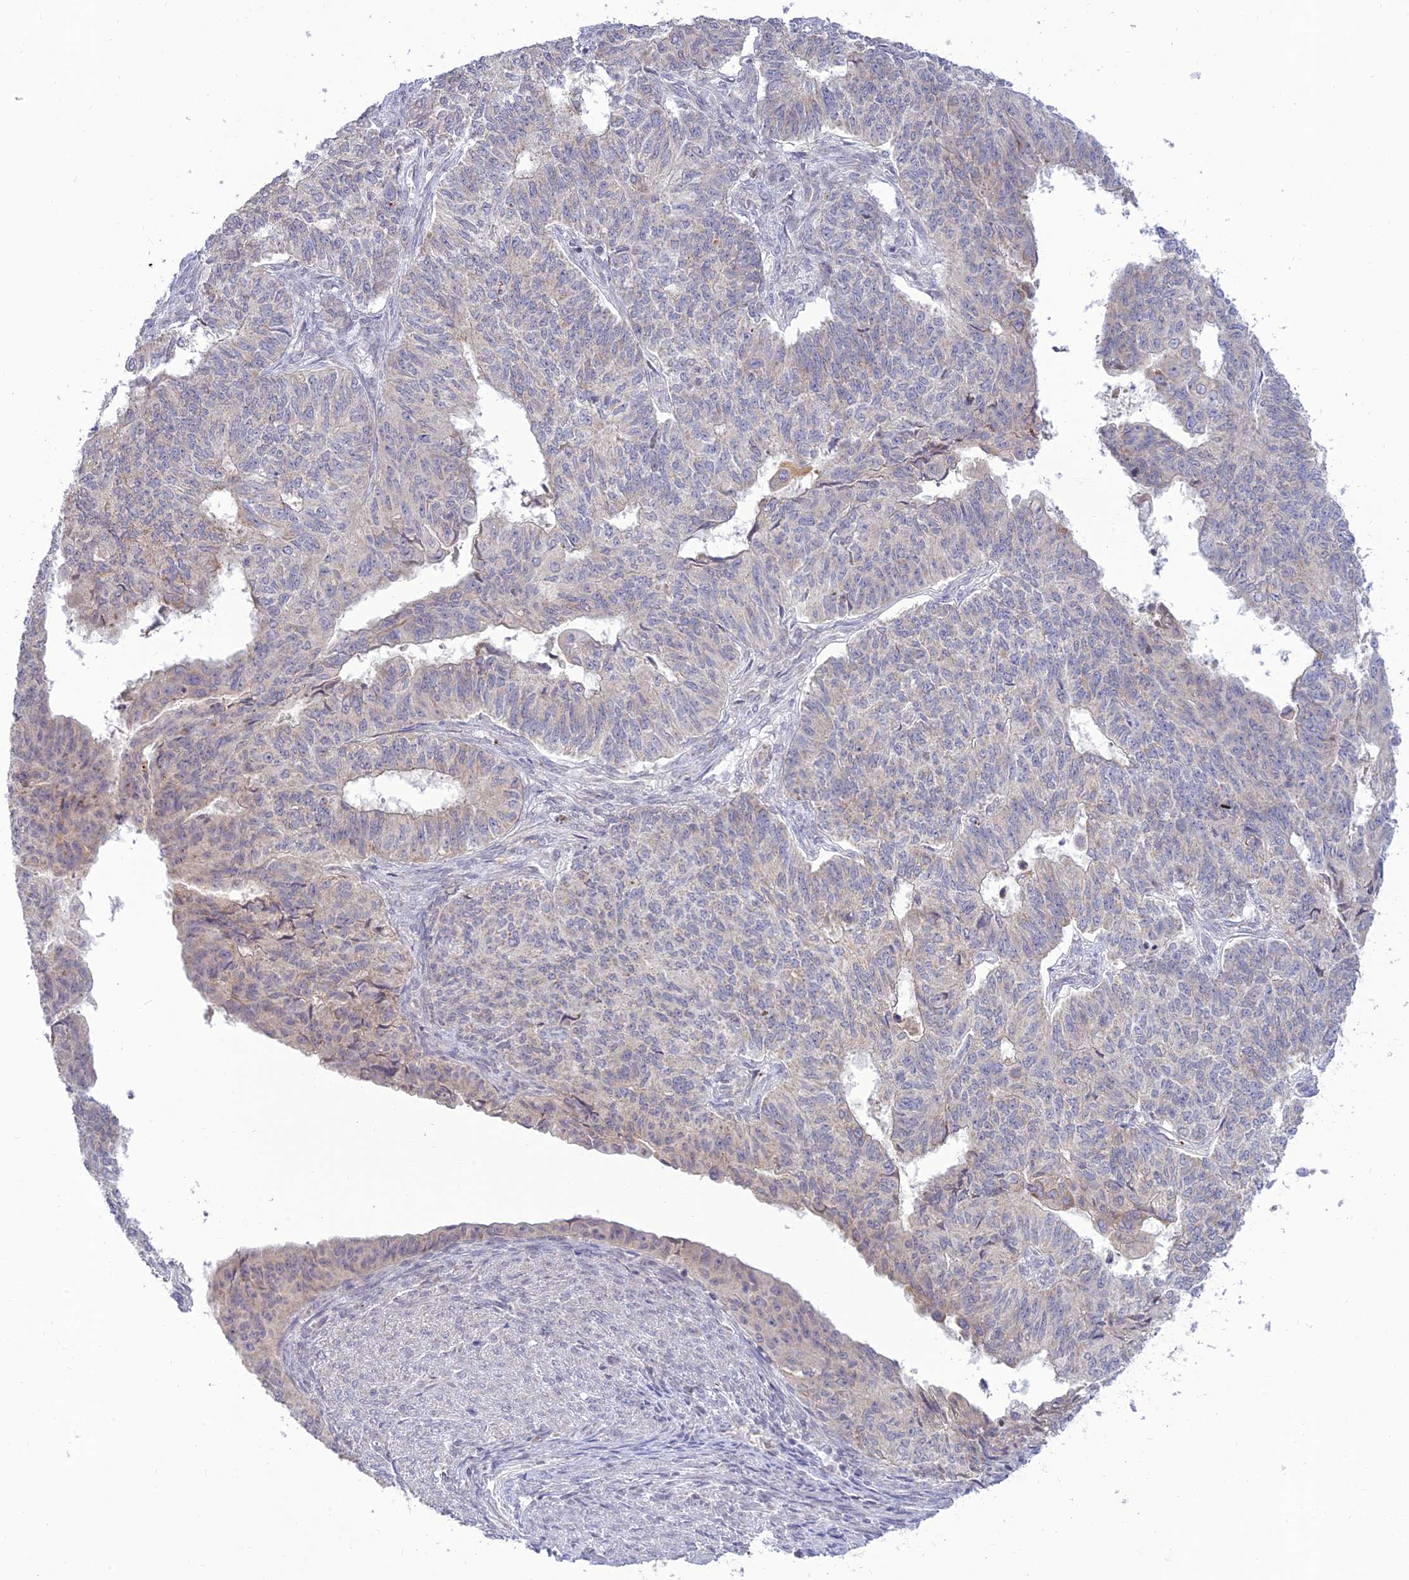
{"staining": {"intensity": "weak", "quantity": "<25%", "location": "cytoplasmic/membranous"}, "tissue": "endometrial cancer", "cell_type": "Tumor cells", "image_type": "cancer", "snomed": [{"axis": "morphology", "description": "Adenocarcinoma, NOS"}, {"axis": "topography", "description": "Endometrium"}], "caption": "Photomicrograph shows no protein expression in tumor cells of endometrial cancer (adenocarcinoma) tissue. The staining is performed using DAB (3,3'-diaminobenzidine) brown chromogen with nuclei counter-stained in using hematoxylin.", "gene": "TMEM40", "patient": {"sex": "female", "age": 32}}